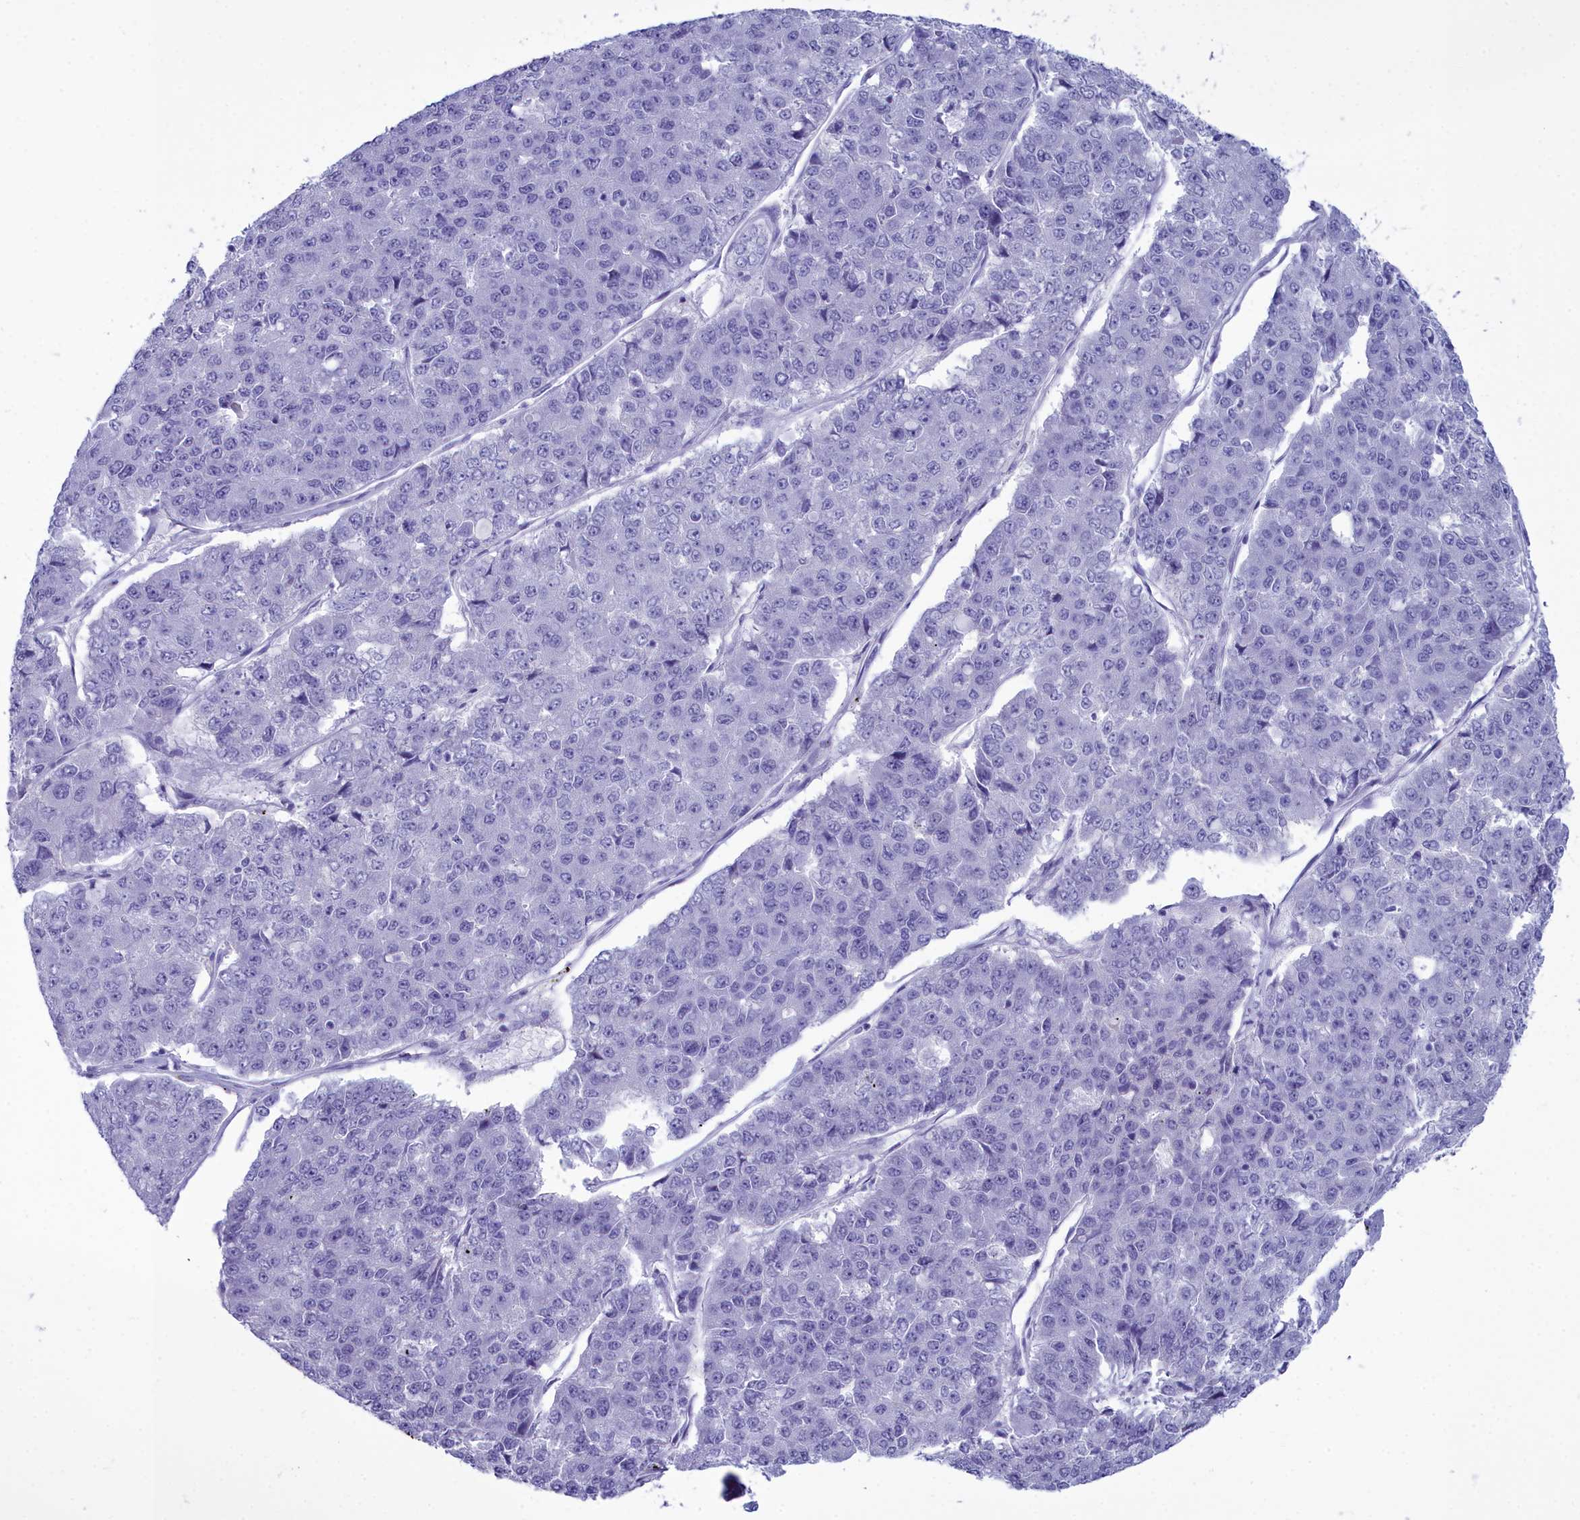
{"staining": {"intensity": "negative", "quantity": "none", "location": "none"}, "tissue": "pancreatic cancer", "cell_type": "Tumor cells", "image_type": "cancer", "snomed": [{"axis": "morphology", "description": "Adenocarcinoma, NOS"}, {"axis": "topography", "description": "Pancreas"}], "caption": "The photomicrograph reveals no significant expression in tumor cells of adenocarcinoma (pancreatic).", "gene": "MAP6", "patient": {"sex": "male", "age": 50}}